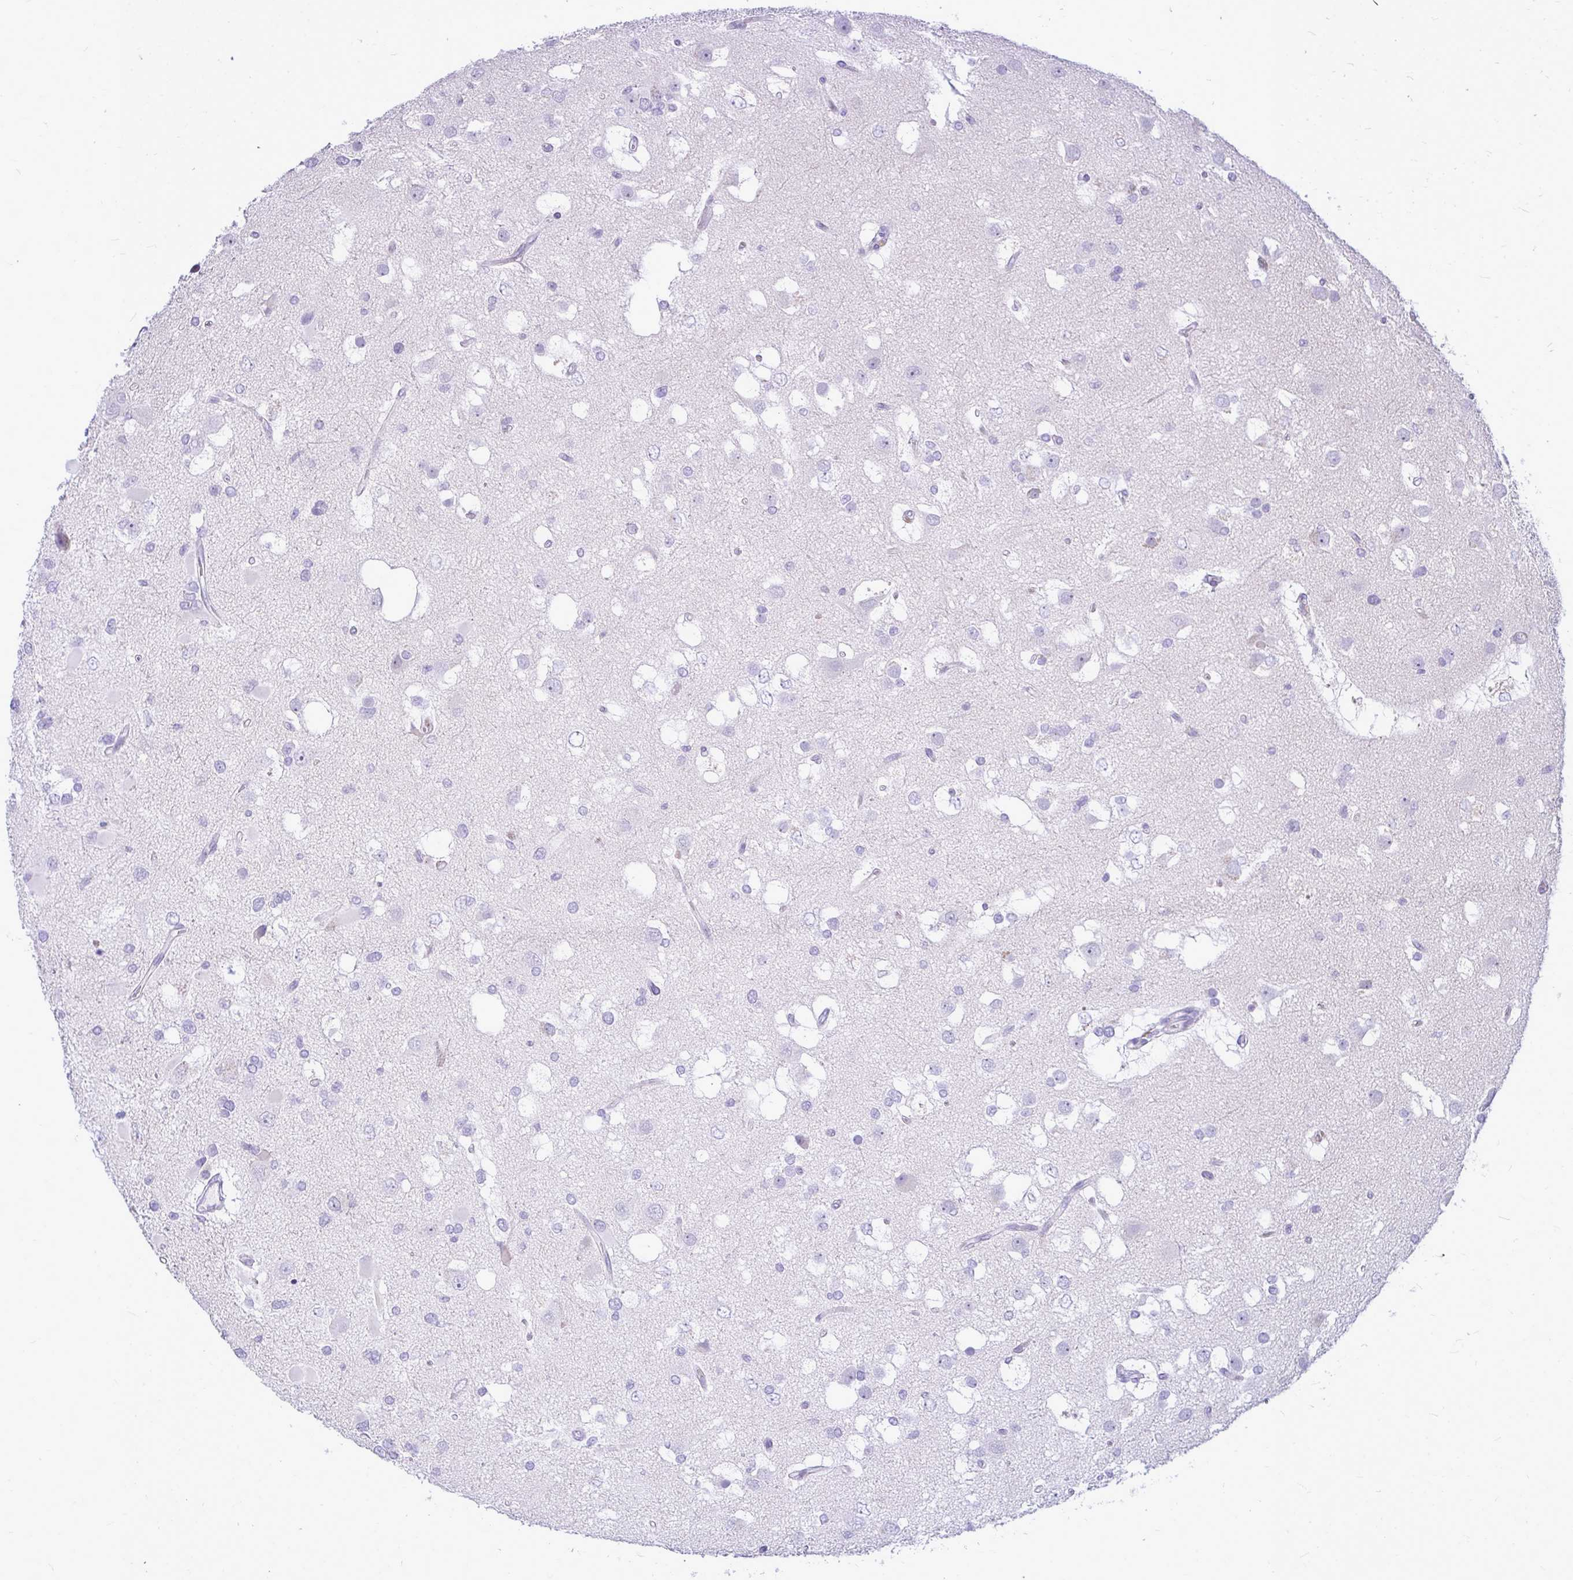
{"staining": {"intensity": "negative", "quantity": "none", "location": "none"}, "tissue": "glioma", "cell_type": "Tumor cells", "image_type": "cancer", "snomed": [{"axis": "morphology", "description": "Glioma, malignant, High grade"}, {"axis": "topography", "description": "Brain"}], "caption": "This image is of glioma stained with IHC to label a protein in brown with the nuclei are counter-stained blue. There is no staining in tumor cells.", "gene": "ZSCAN25", "patient": {"sex": "male", "age": 53}}